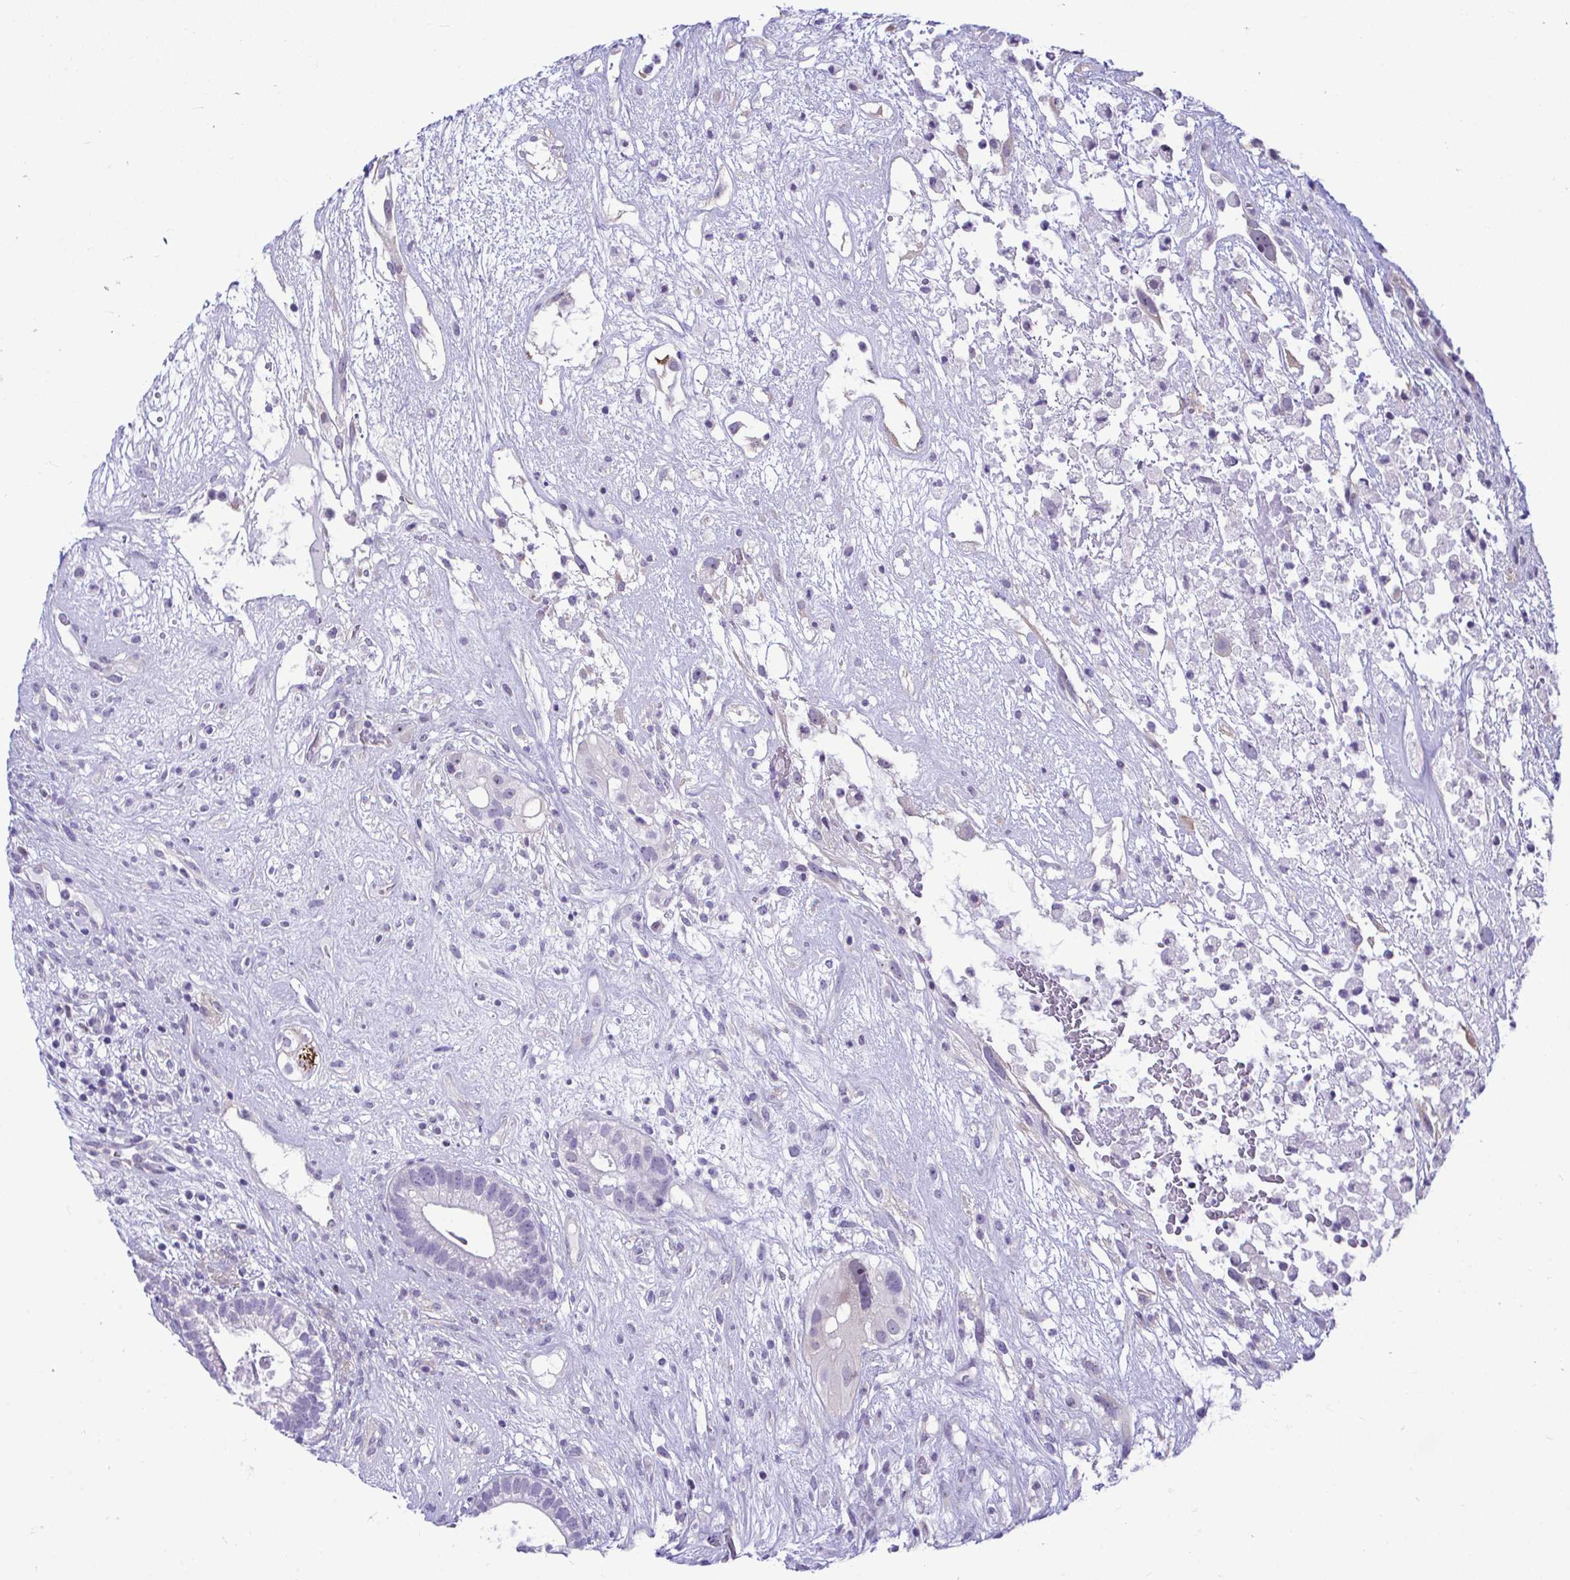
{"staining": {"intensity": "negative", "quantity": "none", "location": "none"}, "tissue": "testis cancer", "cell_type": "Tumor cells", "image_type": "cancer", "snomed": [{"axis": "morphology", "description": "Seminoma, NOS"}, {"axis": "morphology", "description": "Carcinoma, Embryonal, NOS"}, {"axis": "topography", "description": "Testis"}], "caption": "DAB immunohistochemical staining of seminoma (testis) shows no significant staining in tumor cells.", "gene": "SLC25A51", "patient": {"sex": "male", "age": 41}}